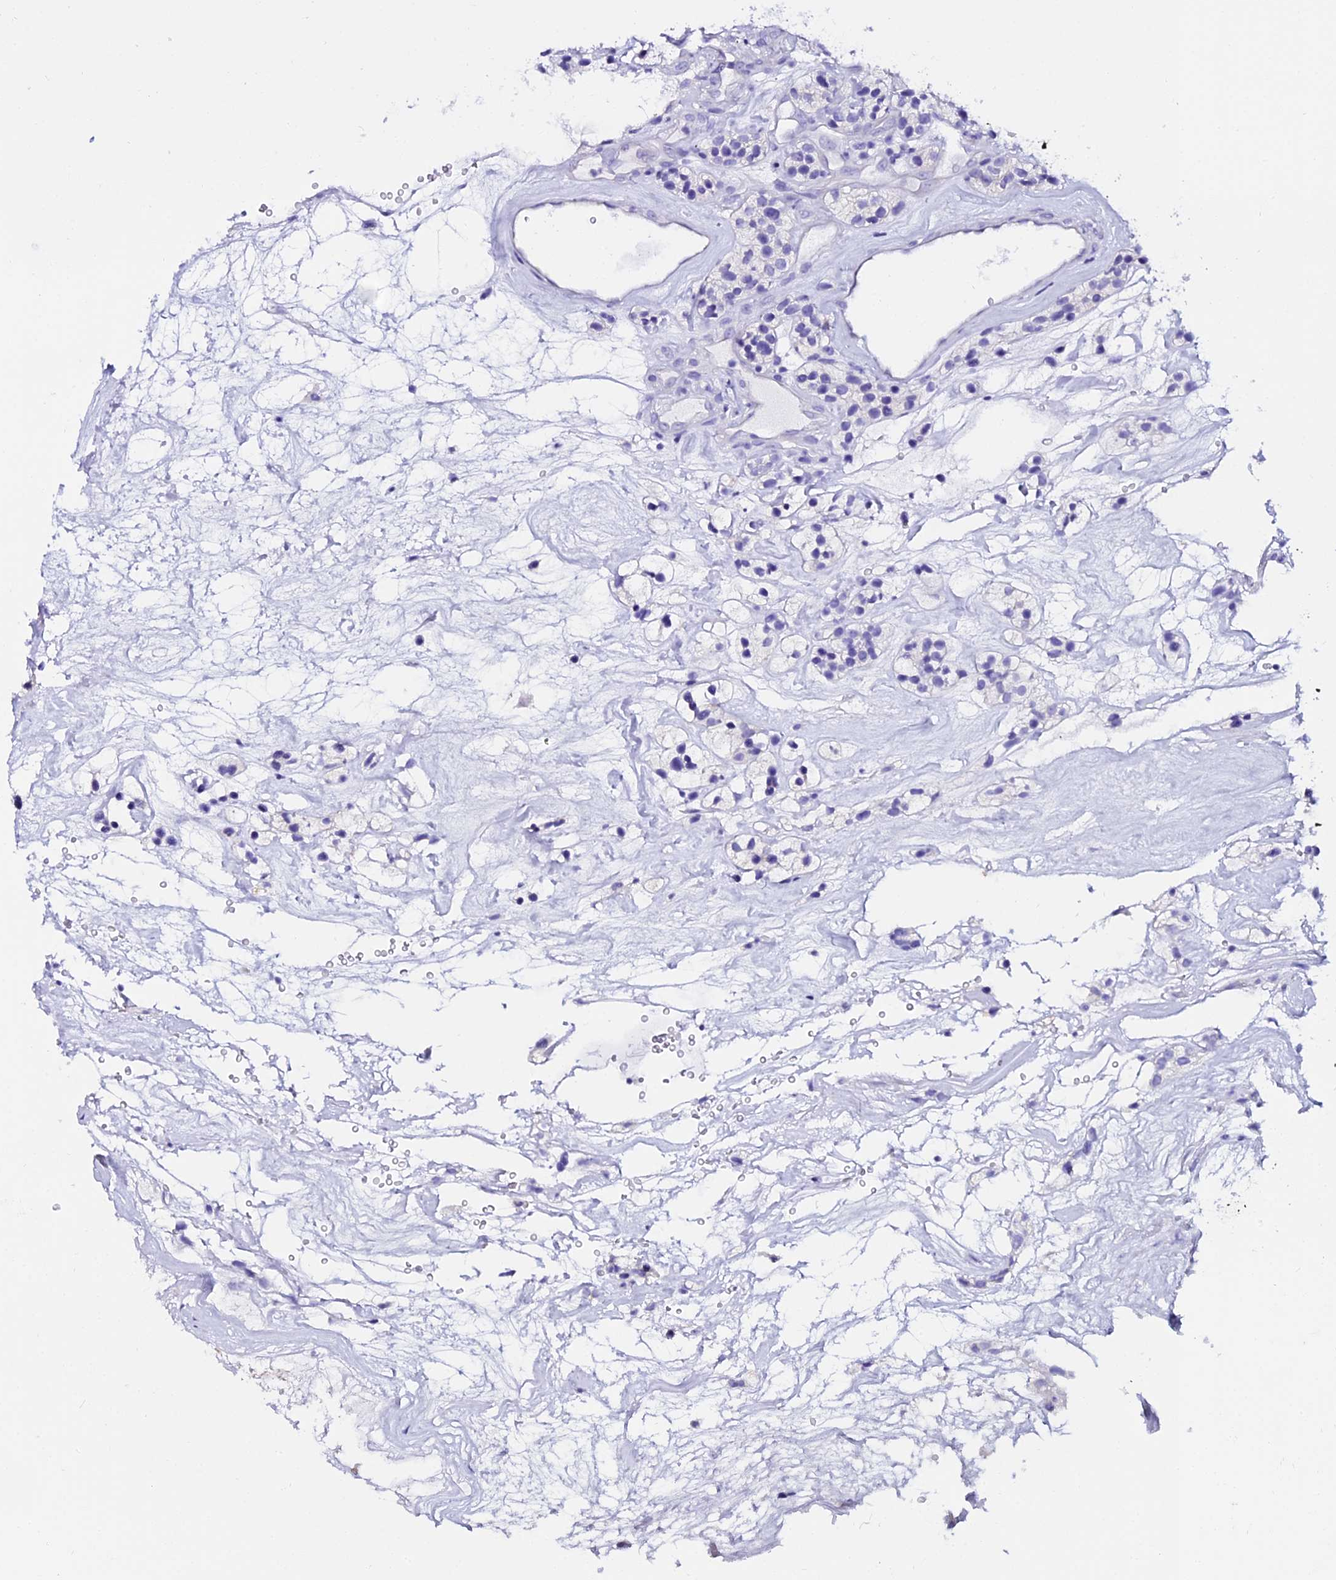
{"staining": {"intensity": "negative", "quantity": "none", "location": "none"}, "tissue": "renal cancer", "cell_type": "Tumor cells", "image_type": "cancer", "snomed": [{"axis": "morphology", "description": "Adenocarcinoma, NOS"}, {"axis": "topography", "description": "Kidney"}], "caption": "DAB (3,3'-diaminobenzidine) immunohistochemical staining of renal cancer (adenocarcinoma) shows no significant positivity in tumor cells.", "gene": "OR4D5", "patient": {"sex": "female", "age": 57}}